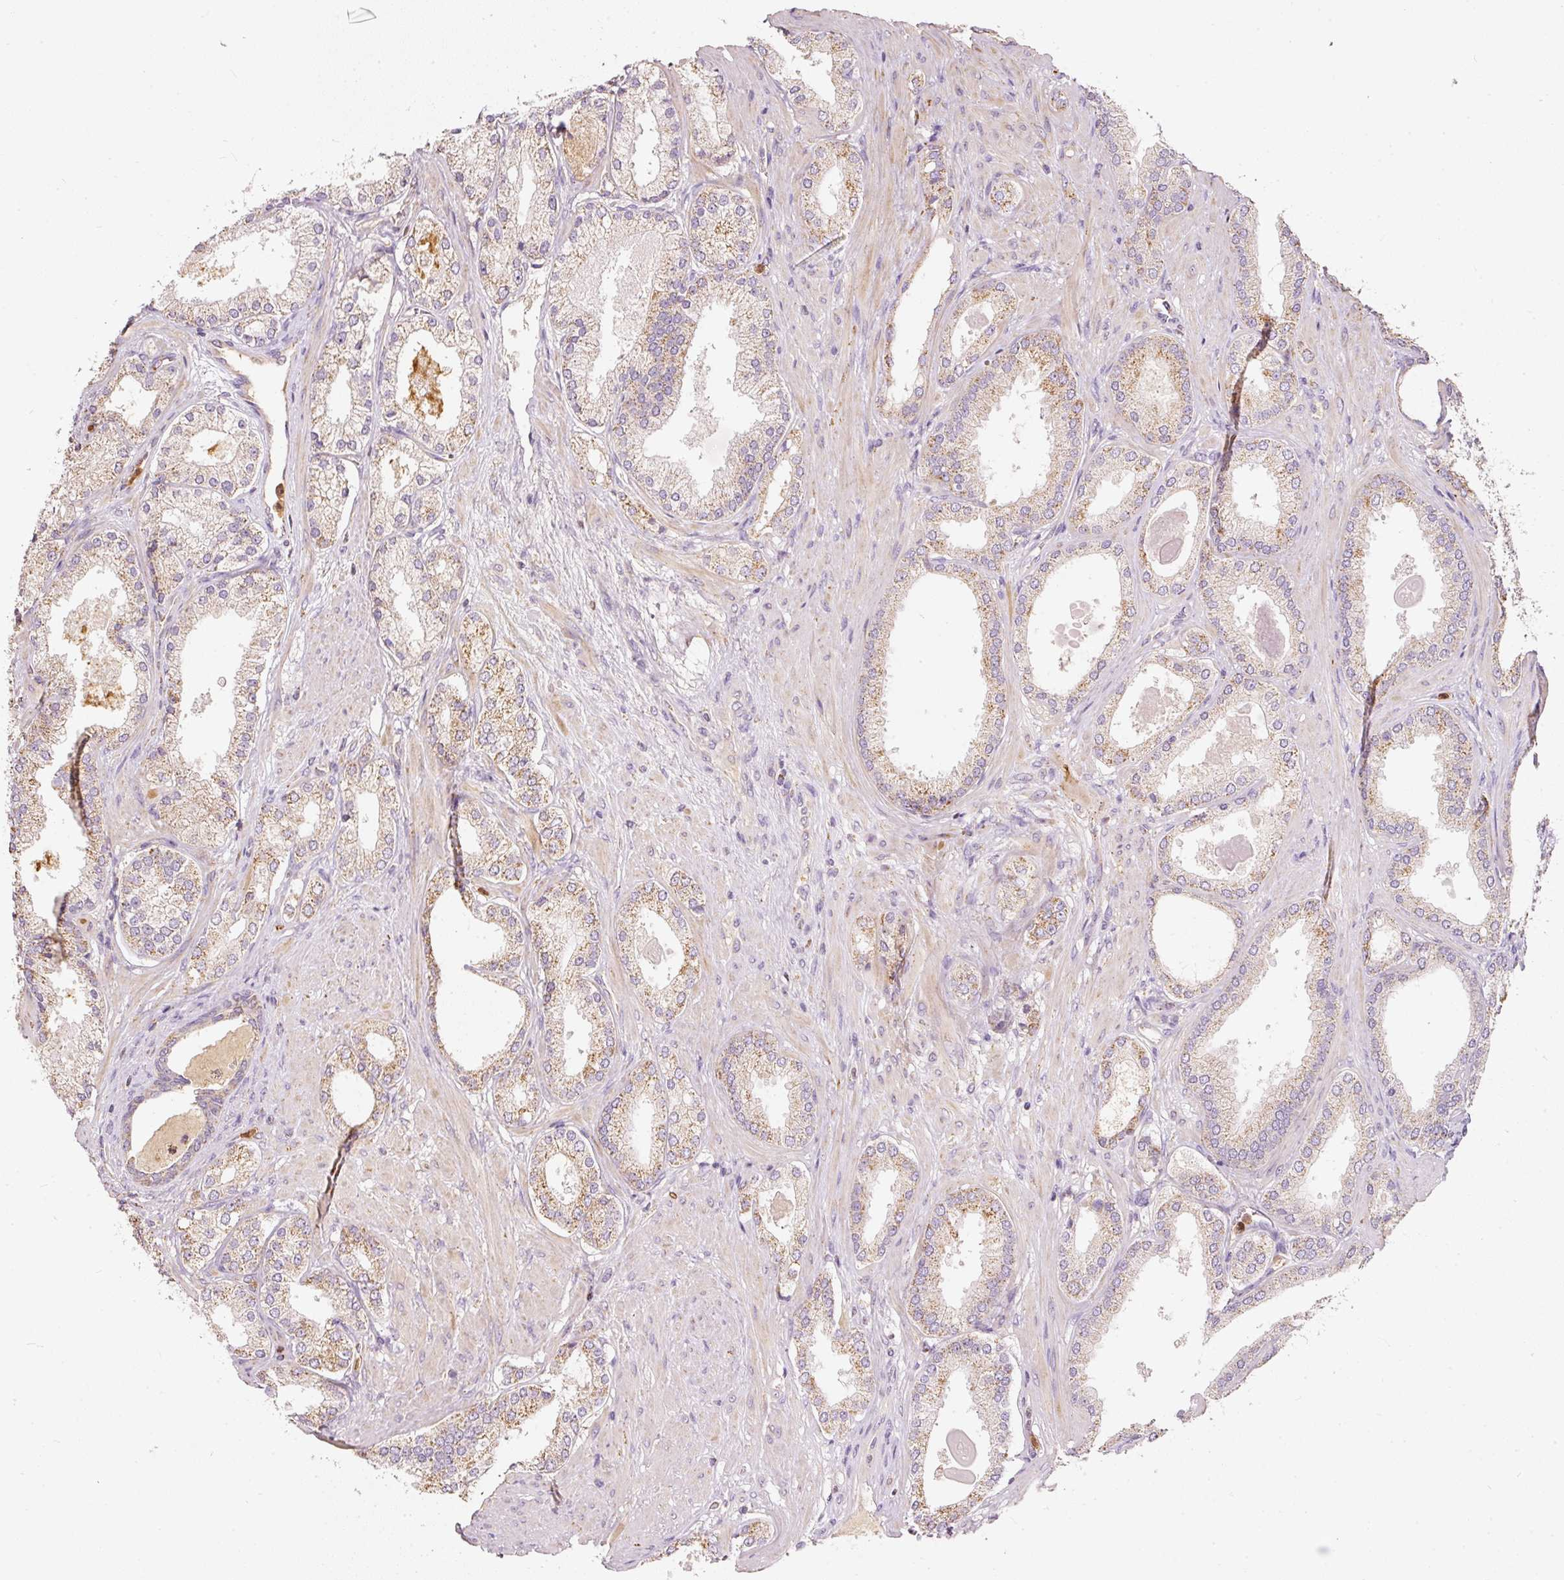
{"staining": {"intensity": "moderate", "quantity": ">75%", "location": "cytoplasmic/membranous"}, "tissue": "prostate cancer", "cell_type": "Tumor cells", "image_type": "cancer", "snomed": [{"axis": "morphology", "description": "Adenocarcinoma, Low grade"}, {"axis": "topography", "description": "Prostate"}], "caption": "Protein staining by immunohistochemistry shows moderate cytoplasmic/membranous expression in about >75% of tumor cells in prostate adenocarcinoma (low-grade).", "gene": "PSENEN", "patient": {"sex": "male", "age": 59}}